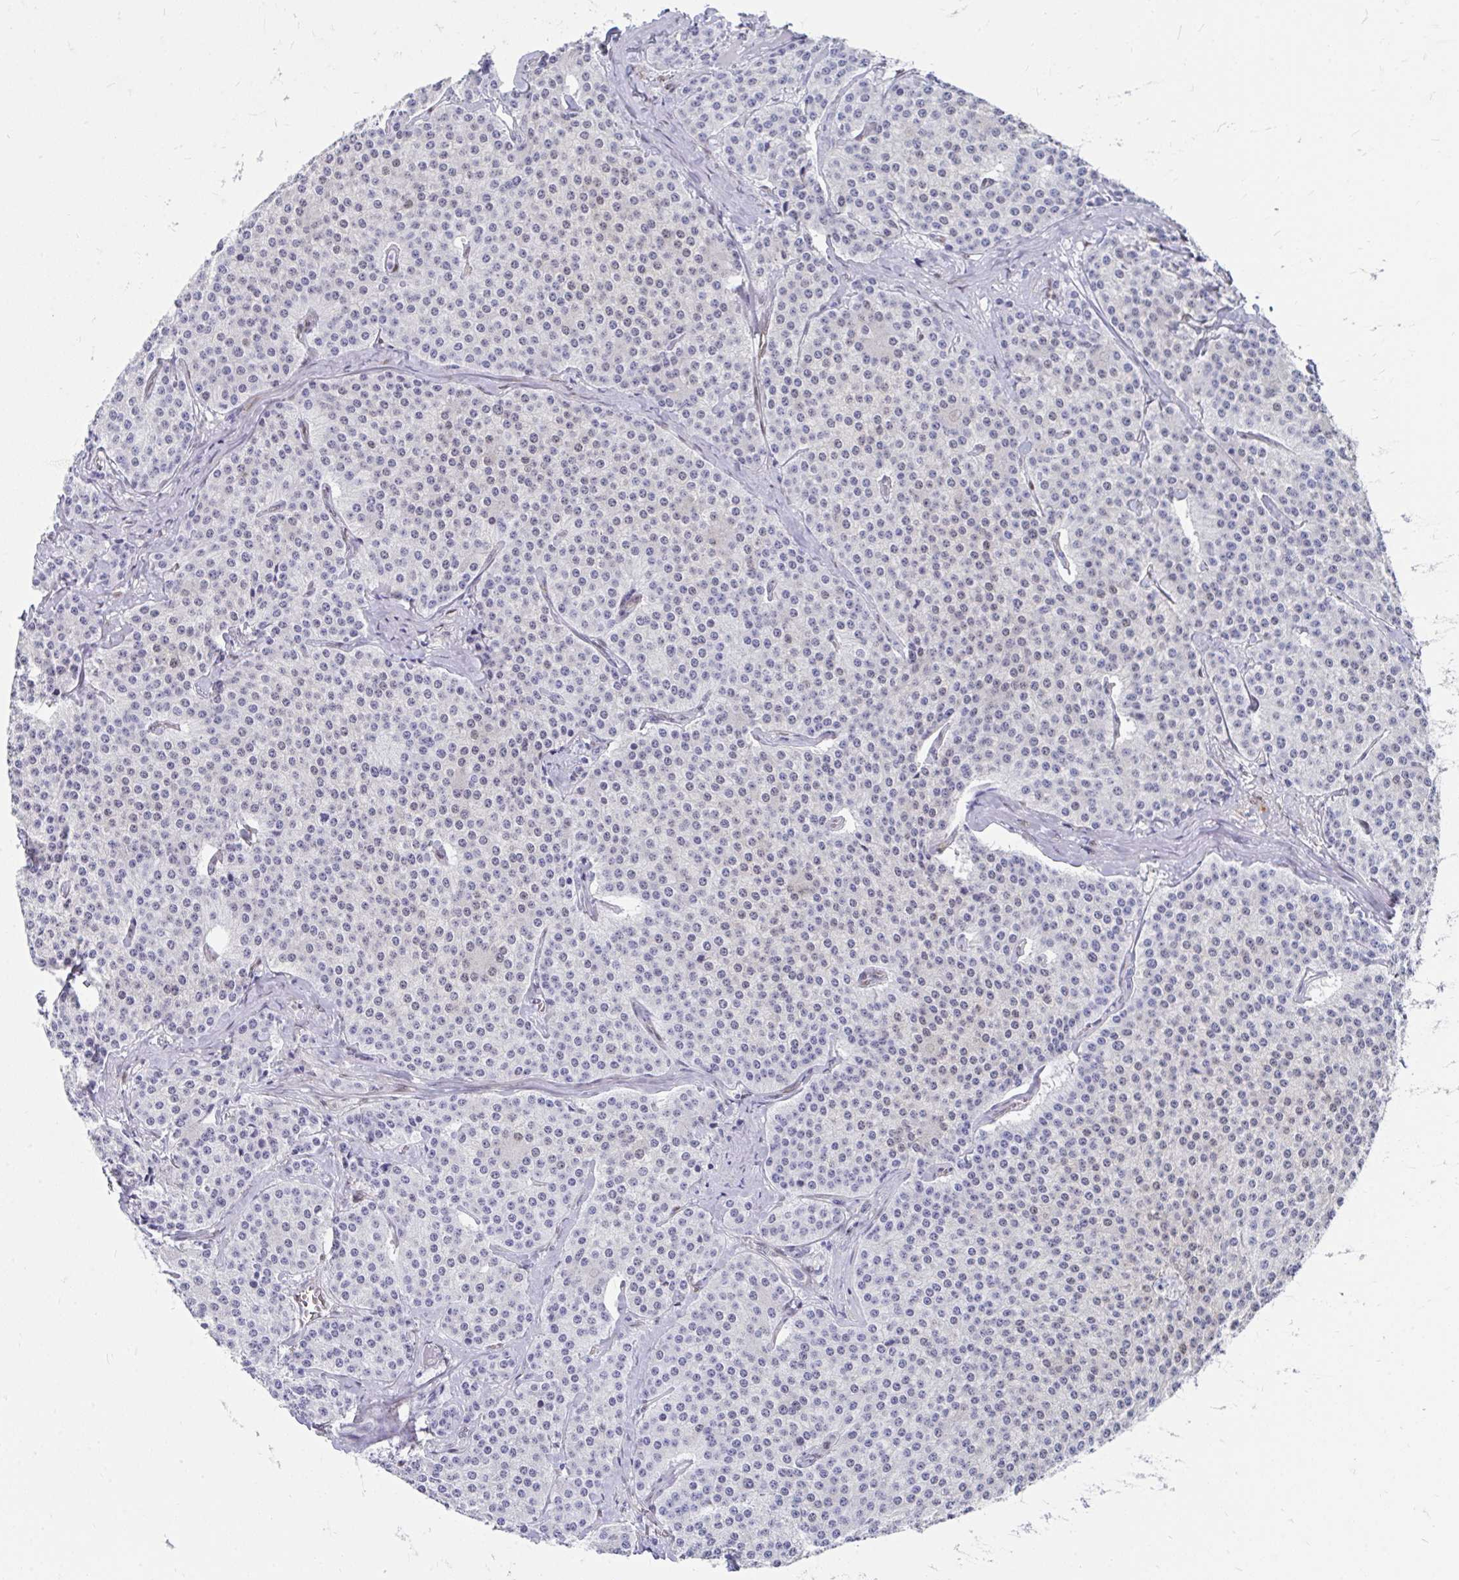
{"staining": {"intensity": "negative", "quantity": "none", "location": "none"}, "tissue": "carcinoid", "cell_type": "Tumor cells", "image_type": "cancer", "snomed": [{"axis": "morphology", "description": "Carcinoid, malignant, NOS"}, {"axis": "topography", "description": "Small intestine"}], "caption": "Immunohistochemistry image of human malignant carcinoid stained for a protein (brown), which displays no expression in tumor cells.", "gene": "RBPMS", "patient": {"sex": "female", "age": 64}}